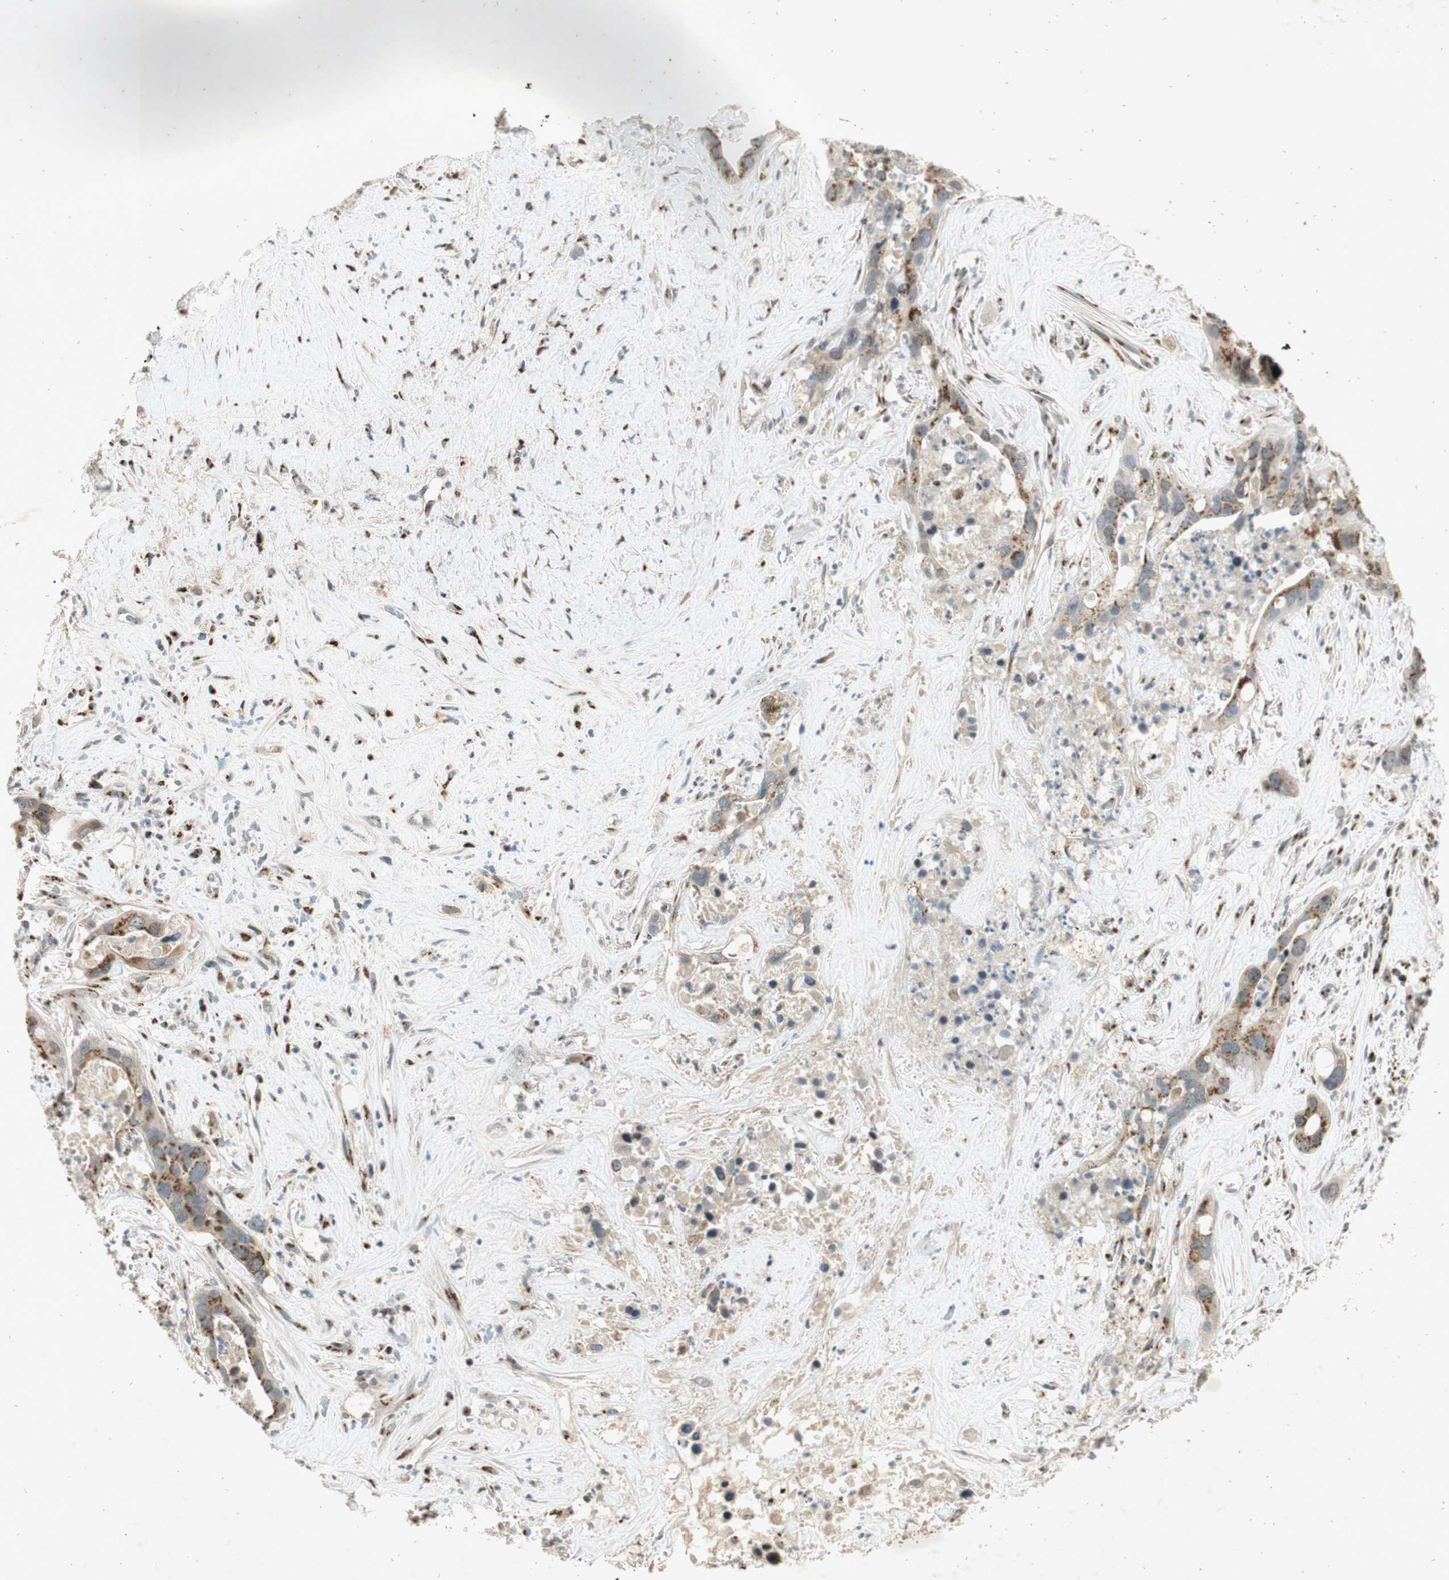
{"staining": {"intensity": "moderate", "quantity": "25%-75%", "location": "cytoplasmic/membranous"}, "tissue": "liver cancer", "cell_type": "Tumor cells", "image_type": "cancer", "snomed": [{"axis": "morphology", "description": "Cholangiocarcinoma"}, {"axis": "topography", "description": "Liver"}], "caption": "This is a photomicrograph of IHC staining of liver cancer (cholangiocarcinoma), which shows moderate staining in the cytoplasmic/membranous of tumor cells.", "gene": "NEO1", "patient": {"sex": "female", "age": 65}}